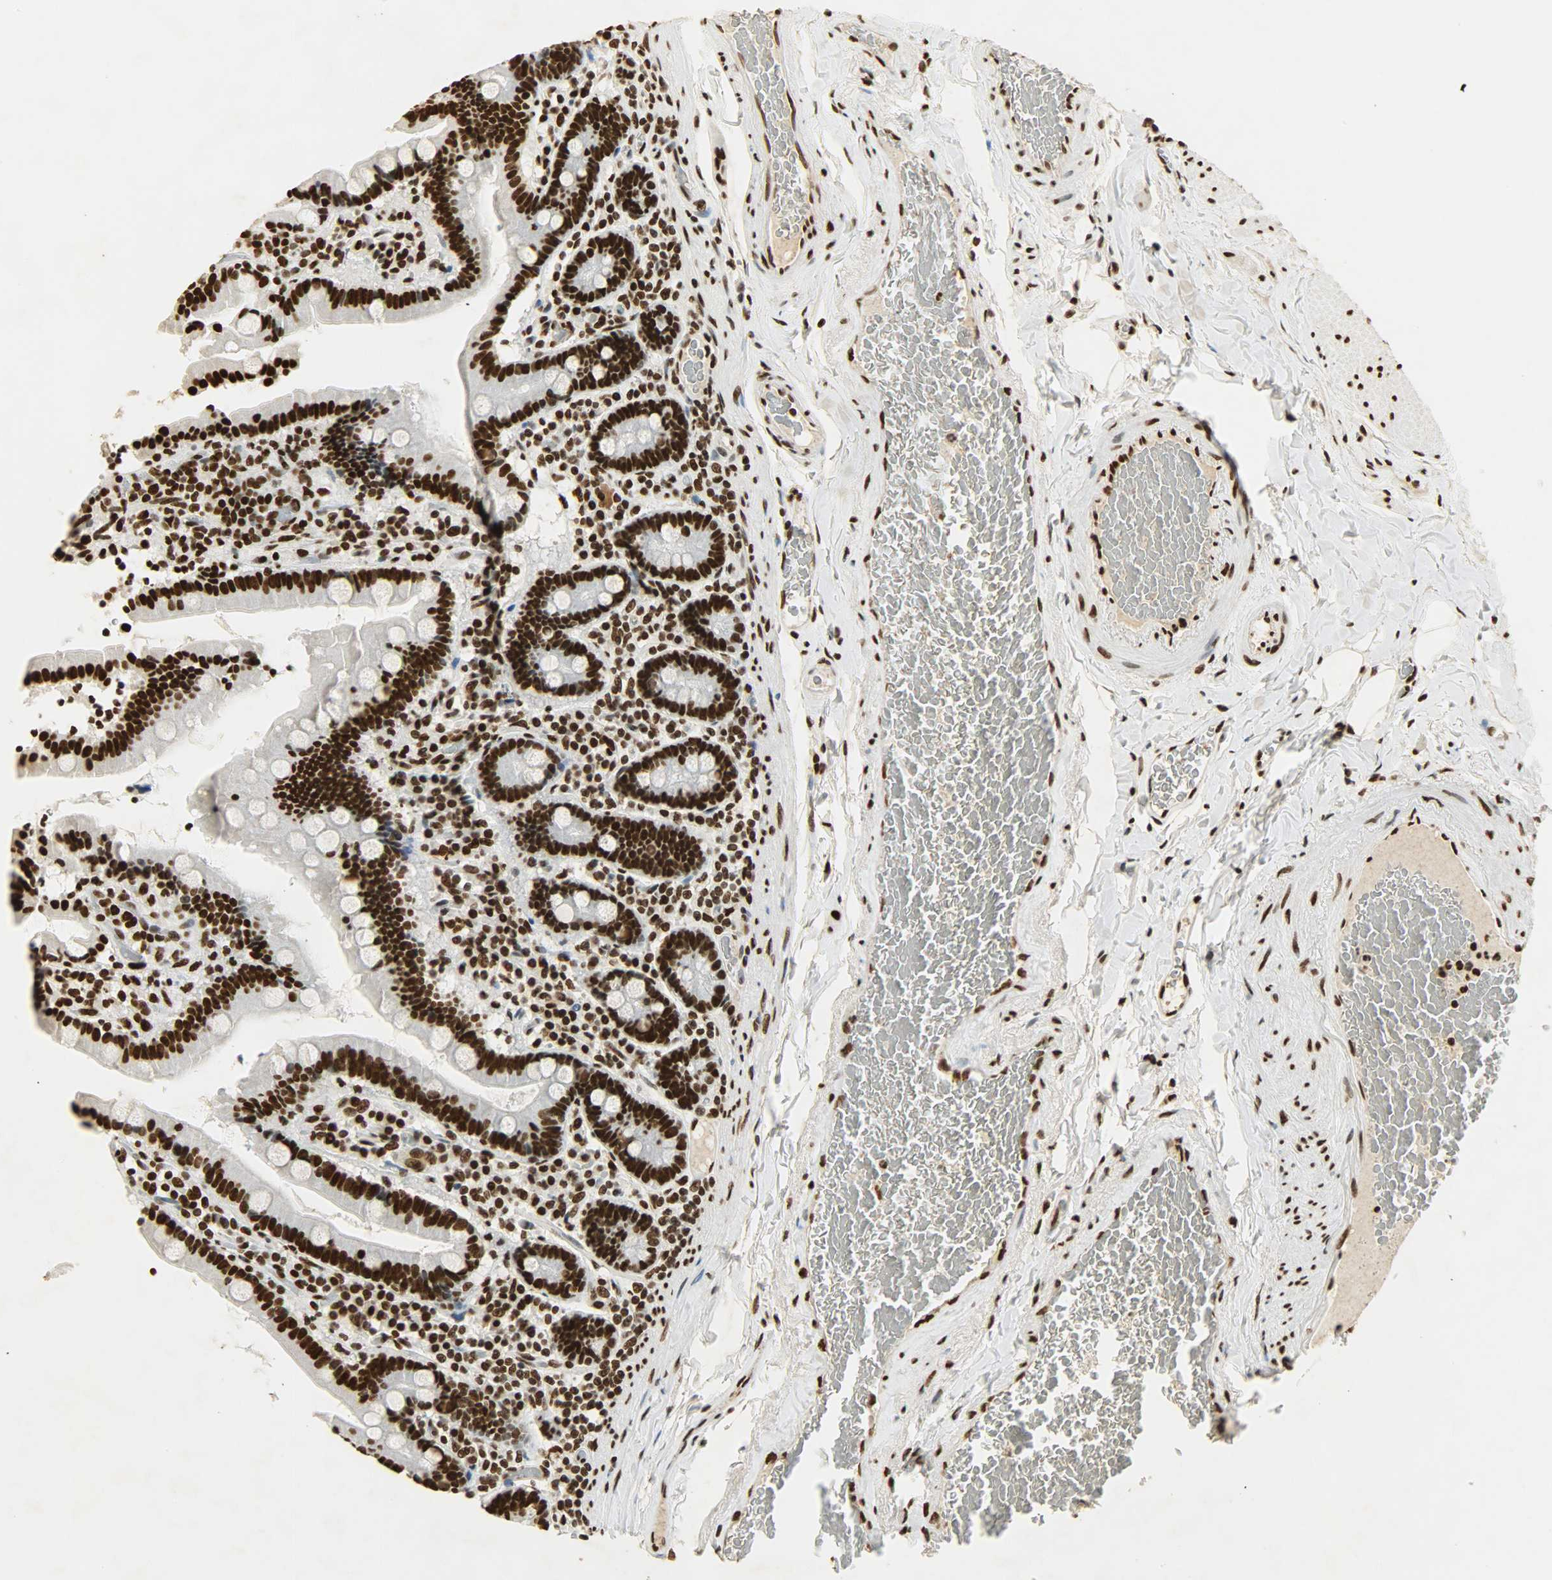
{"staining": {"intensity": "strong", "quantity": ">75%", "location": "nuclear"}, "tissue": "duodenum", "cell_type": "Glandular cells", "image_type": "normal", "snomed": [{"axis": "morphology", "description": "Normal tissue, NOS"}, {"axis": "topography", "description": "Duodenum"}], "caption": "Immunohistochemical staining of benign human duodenum exhibits high levels of strong nuclear expression in about >75% of glandular cells. The staining is performed using DAB brown chromogen to label protein expression. The nuclei are counter-stained blue using hematoxylin.", "gene": "KHDRBS1", "patient": {"sex": "female", "age": 53}}